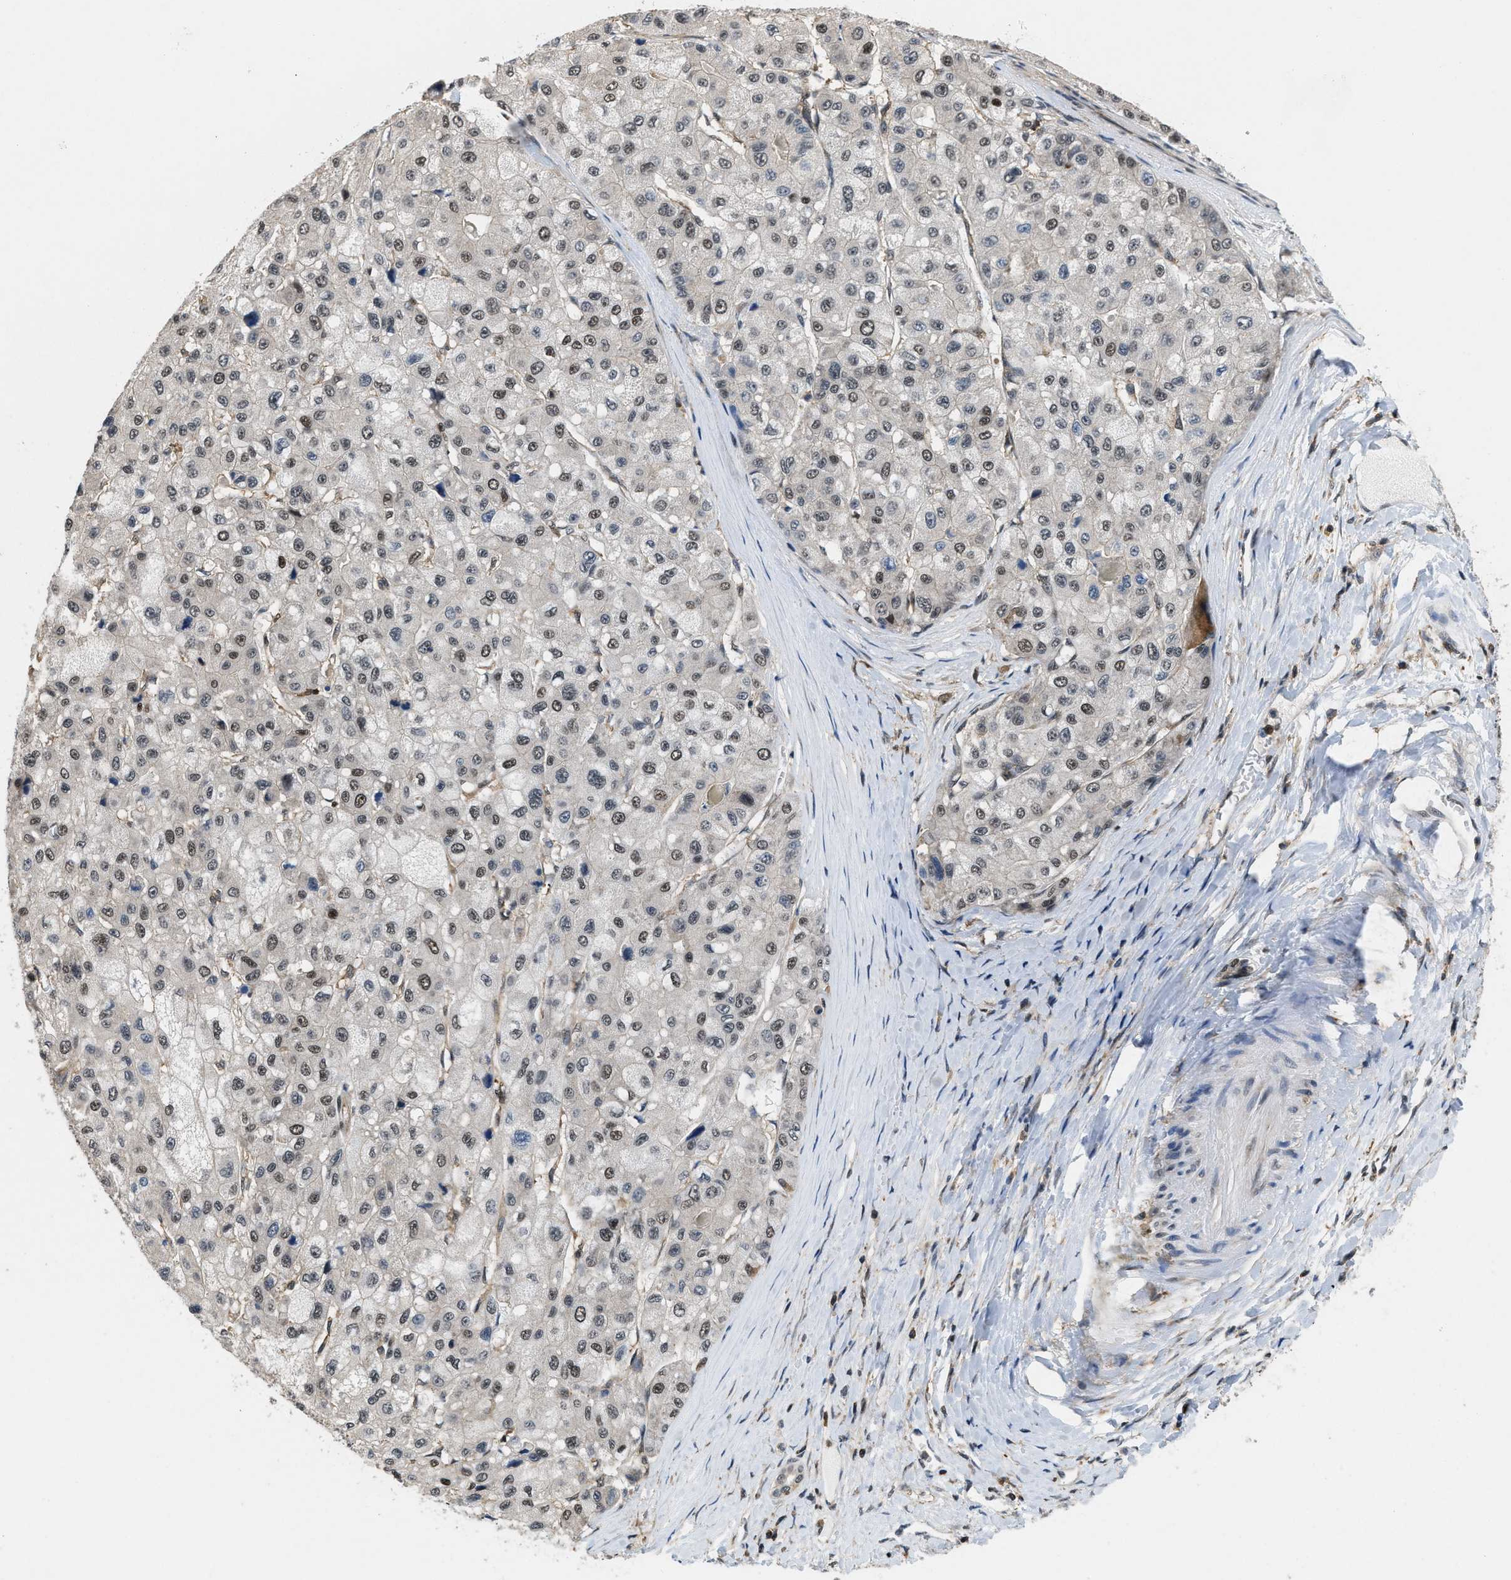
{"staining": {"intensity": "weak", "quantity": "<25%", "location": "nuclear"}, "tissue": "liver cancer", "cell_type": "Tumor cells", "image_type": "cancer", "snomed": [{"axis": "morphology", "description": "Carcinoma, Hepatocellular, NOS"}, {"axis": "topography", "description": "Liver"}], "caption": "This is an immunohistochemistry (IHC) image of human hepatocellular carcinoma (liver). There is no staining in tumor cells.", "gene": "ATF7IP", "patient": {"sex": "male", "age": 80}}